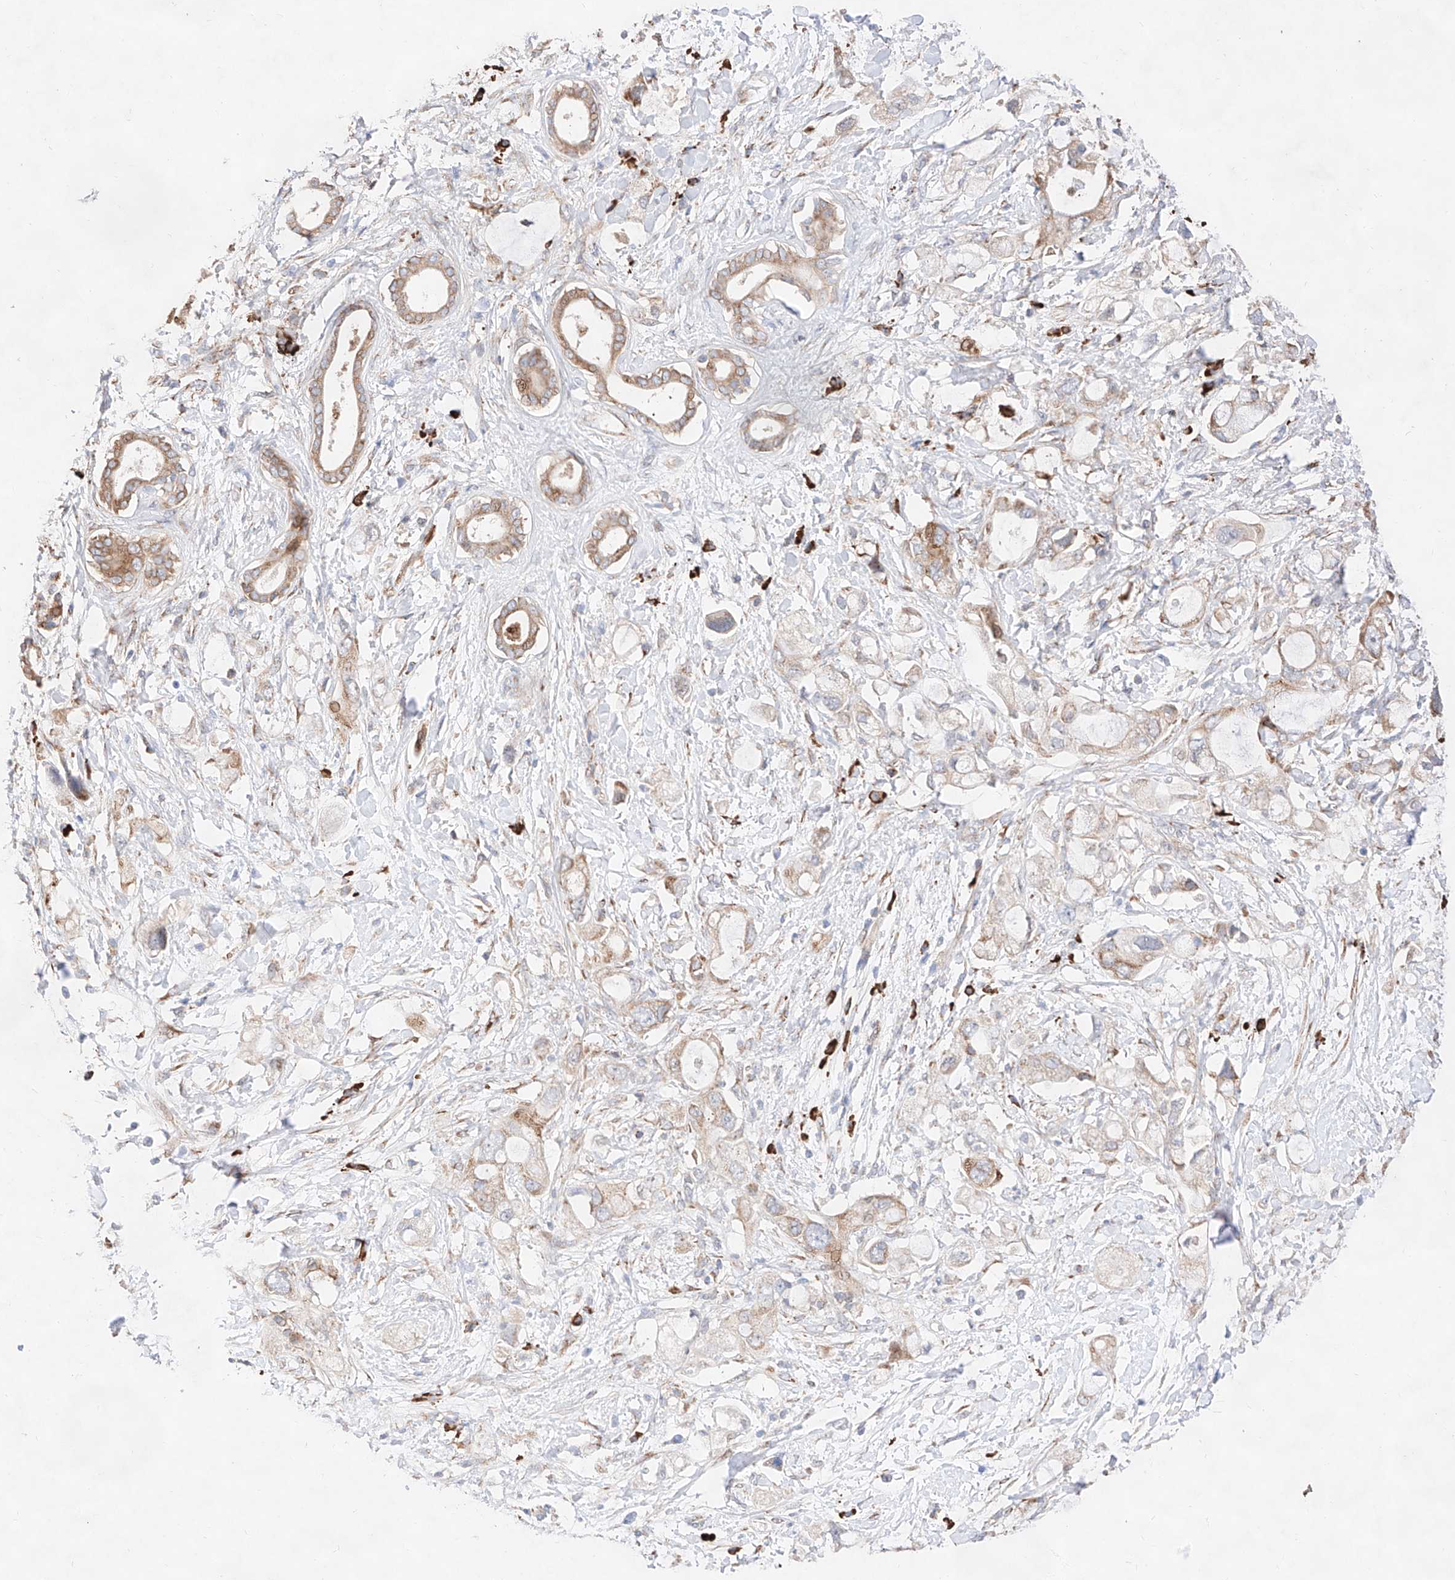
{"staining": {"intensity": "weak", "quantity": "25%-75%", "location": "cytoplasmic/membranous"}, "tissue": "pancreatic cancer", "cell_type": "Tumor cells", "image_type": "cancer", "snomed": [{"axis": "morphology", "description": "Adenocarcinoma, NOS"}, {"axis": "topography", "description": "Pancreas"}], "caption": "Pancreatic cancer (adenocarcinoma) stained with immunohistochemistry (IHC) shows weak cytoplasmic/membranous positivity in about 25%-75% of tumor cells.", "gene": "ATP9B", "patient": {"sex": "female", "age": 56}}